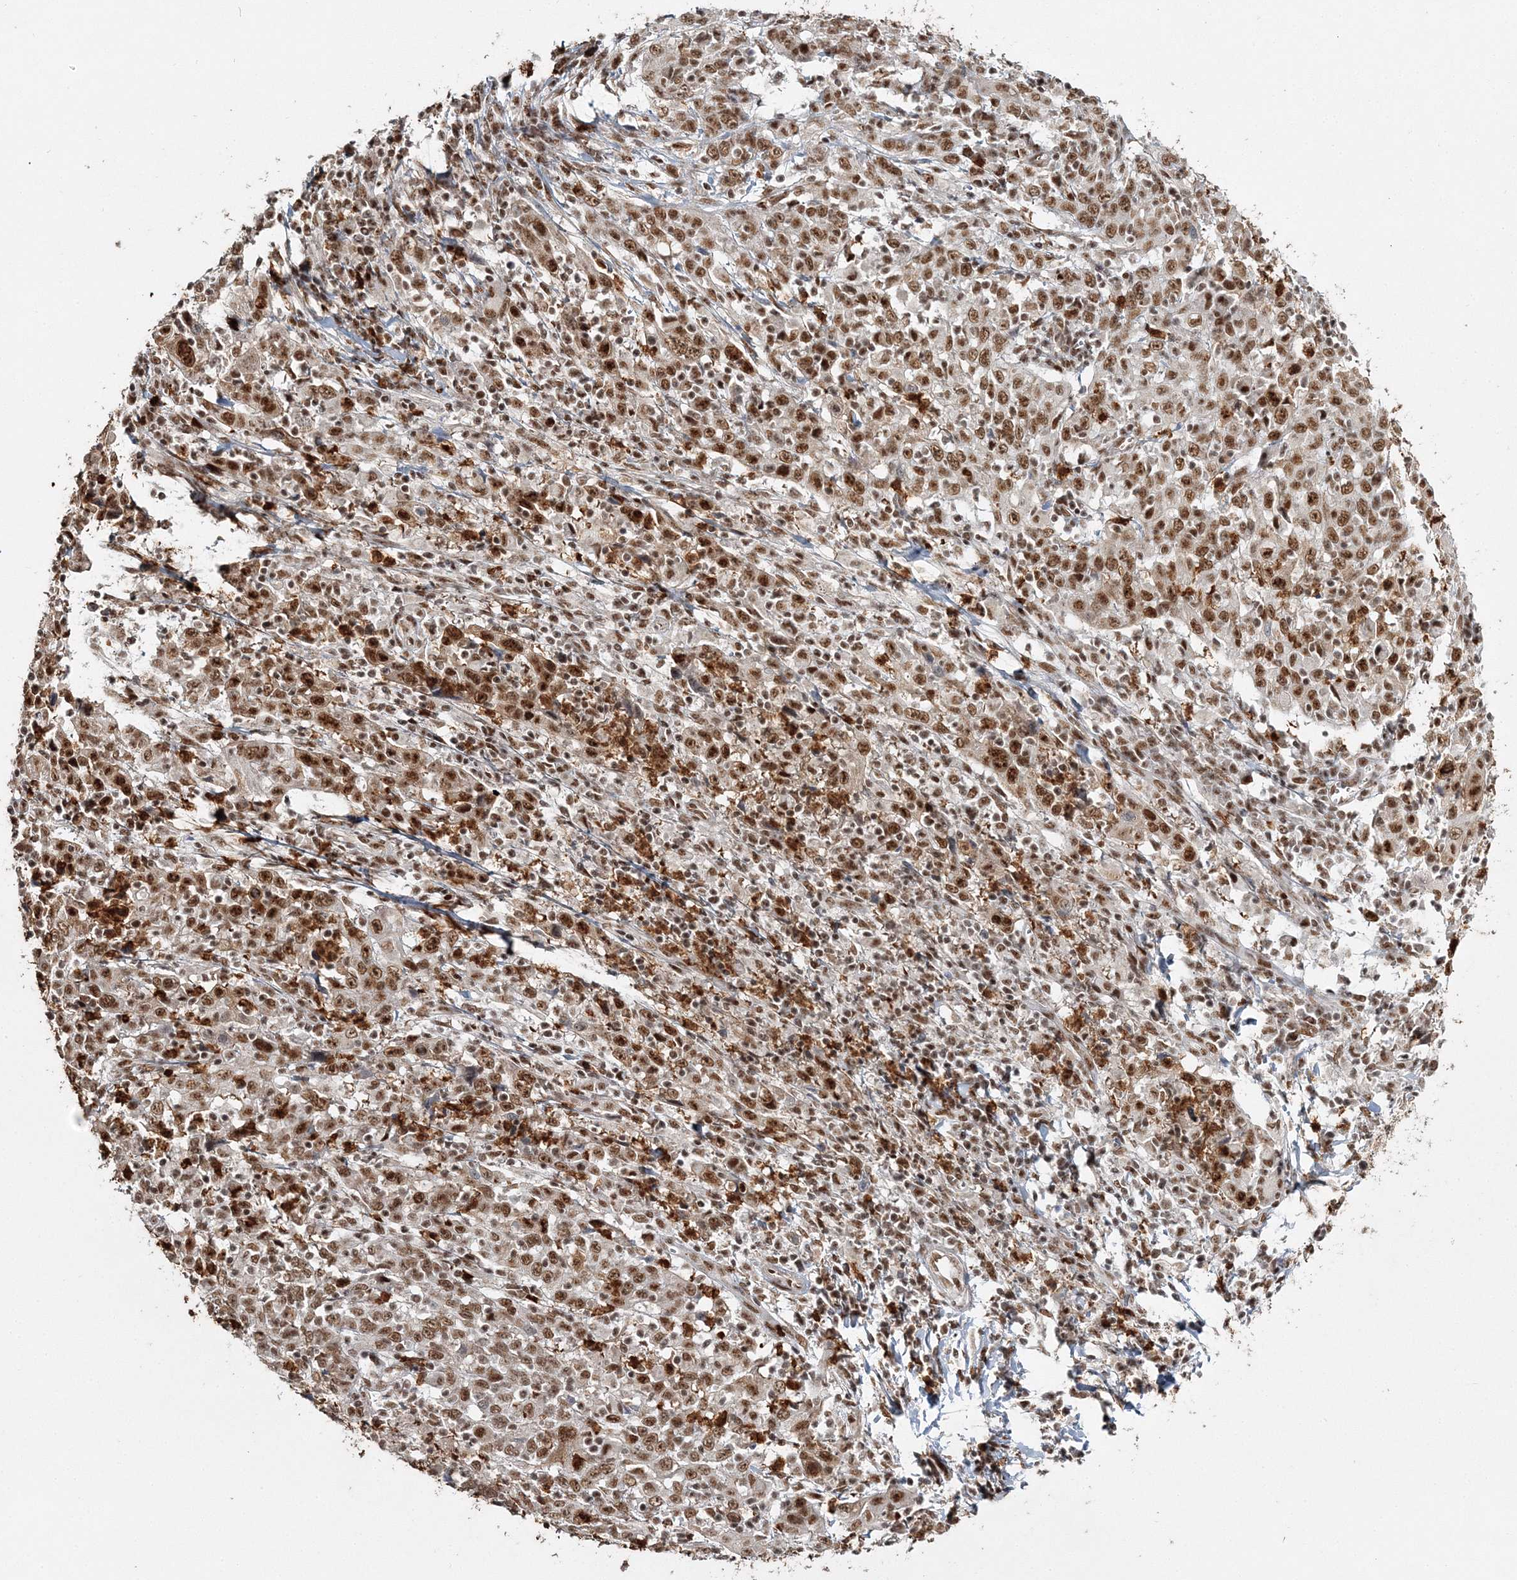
{"staining": {"intensity": "strong", "quantity": ">75%", "location": "nuclear"}, "tissue": "cervical cancer", "cell_type": "Tumor cells", "image_type": "cancer", "snomed": [{"axis": "morphology", "description": "Squamous cell carcinoma, NOS"}, {"axis": "topography", "description": "Cervix"}], "caption": "Cervical cancer (squamous cell carcinoma) stained for a protein (brown) displays strong nuclear positive positivity in about >75% of tumor cells.", "gene": "QRICH1", "patient": {"sex": "female", "age": 46}}